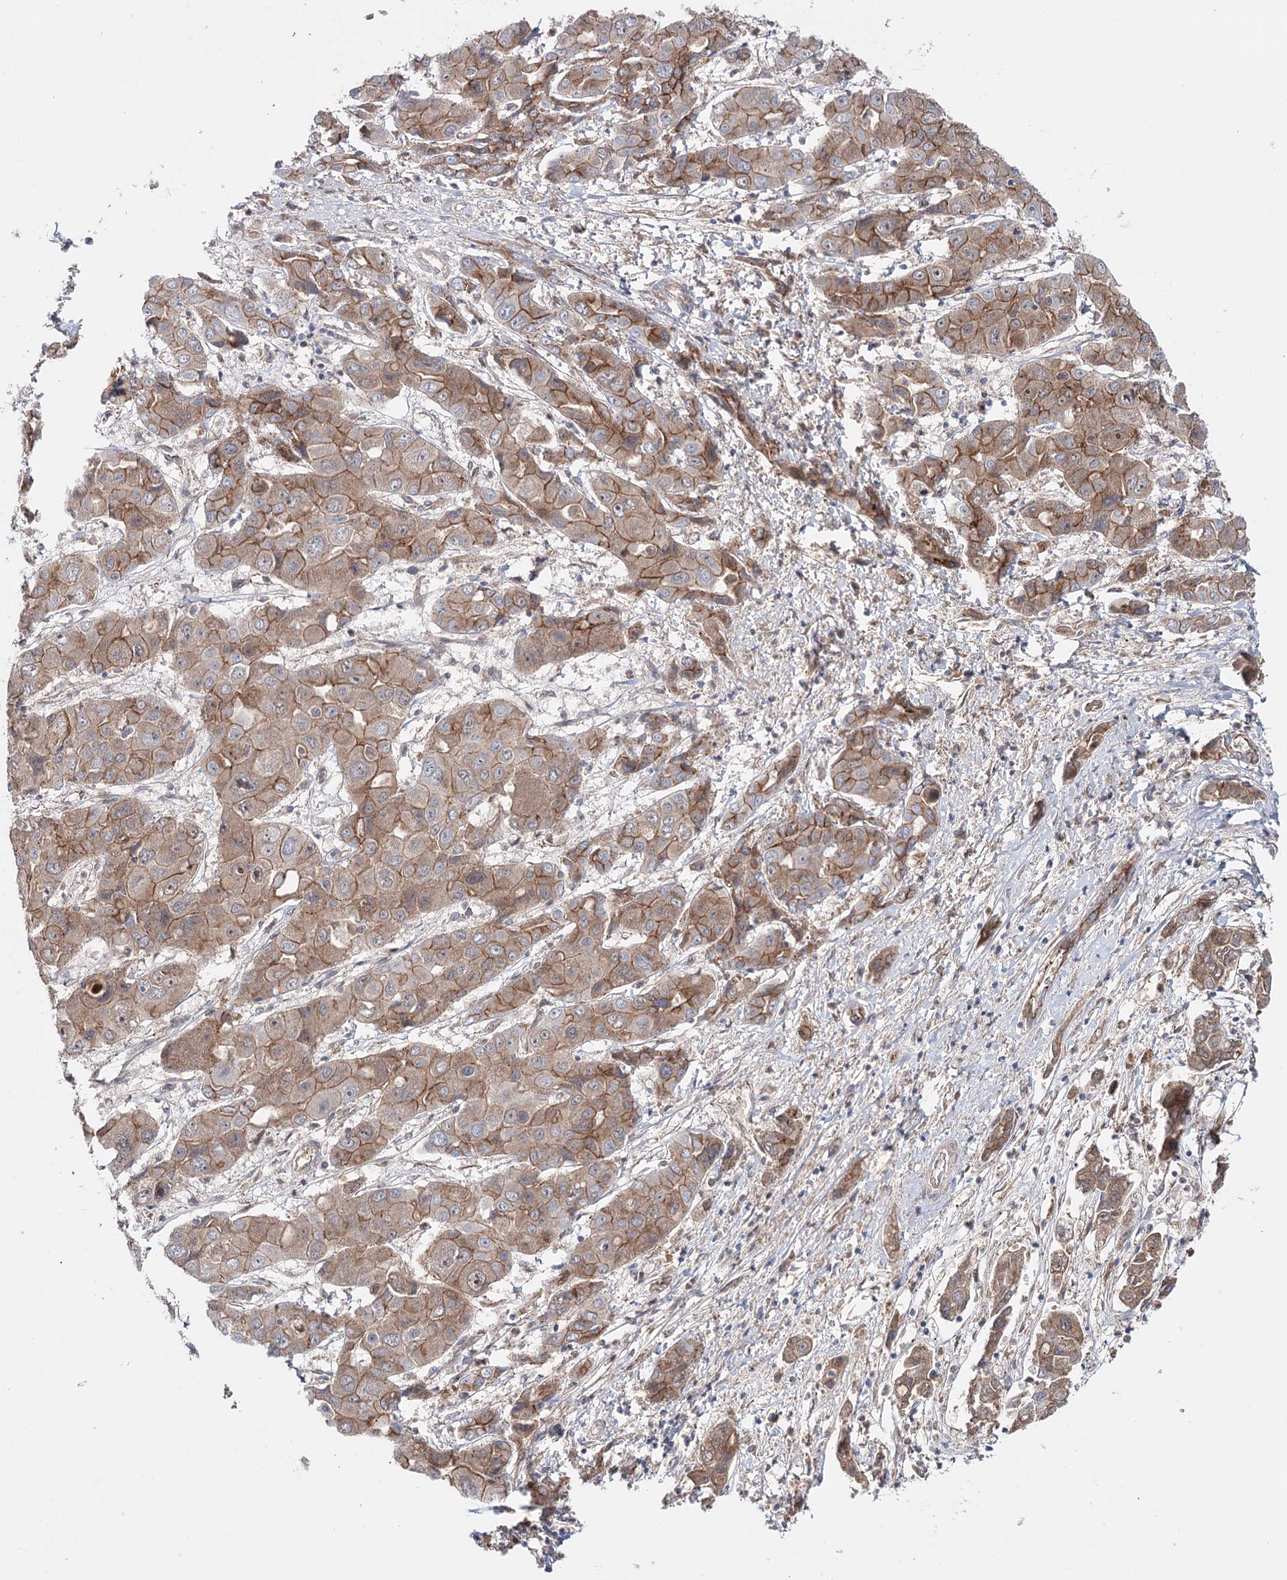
{"staining": {"intensity": "moderate", "quantity": ">75%", "location": "cytoplasmic/membranous"}, "tissue": "liver cancer", "cell_type": "Tumor cells", "image_type": "cancer", "snomed": [{"axis": "morphology", "description": "Cholangiocarcinoma"}, {"axis": "topography", "description": "Liver"}], "caption": "The immunohistochemical stain highlights moderate cytoplasmic/membranous staining in tumor cells of liver cancer tissue.", "gene": "PKP4", "patient": {"sex": "male", "age": 67}}